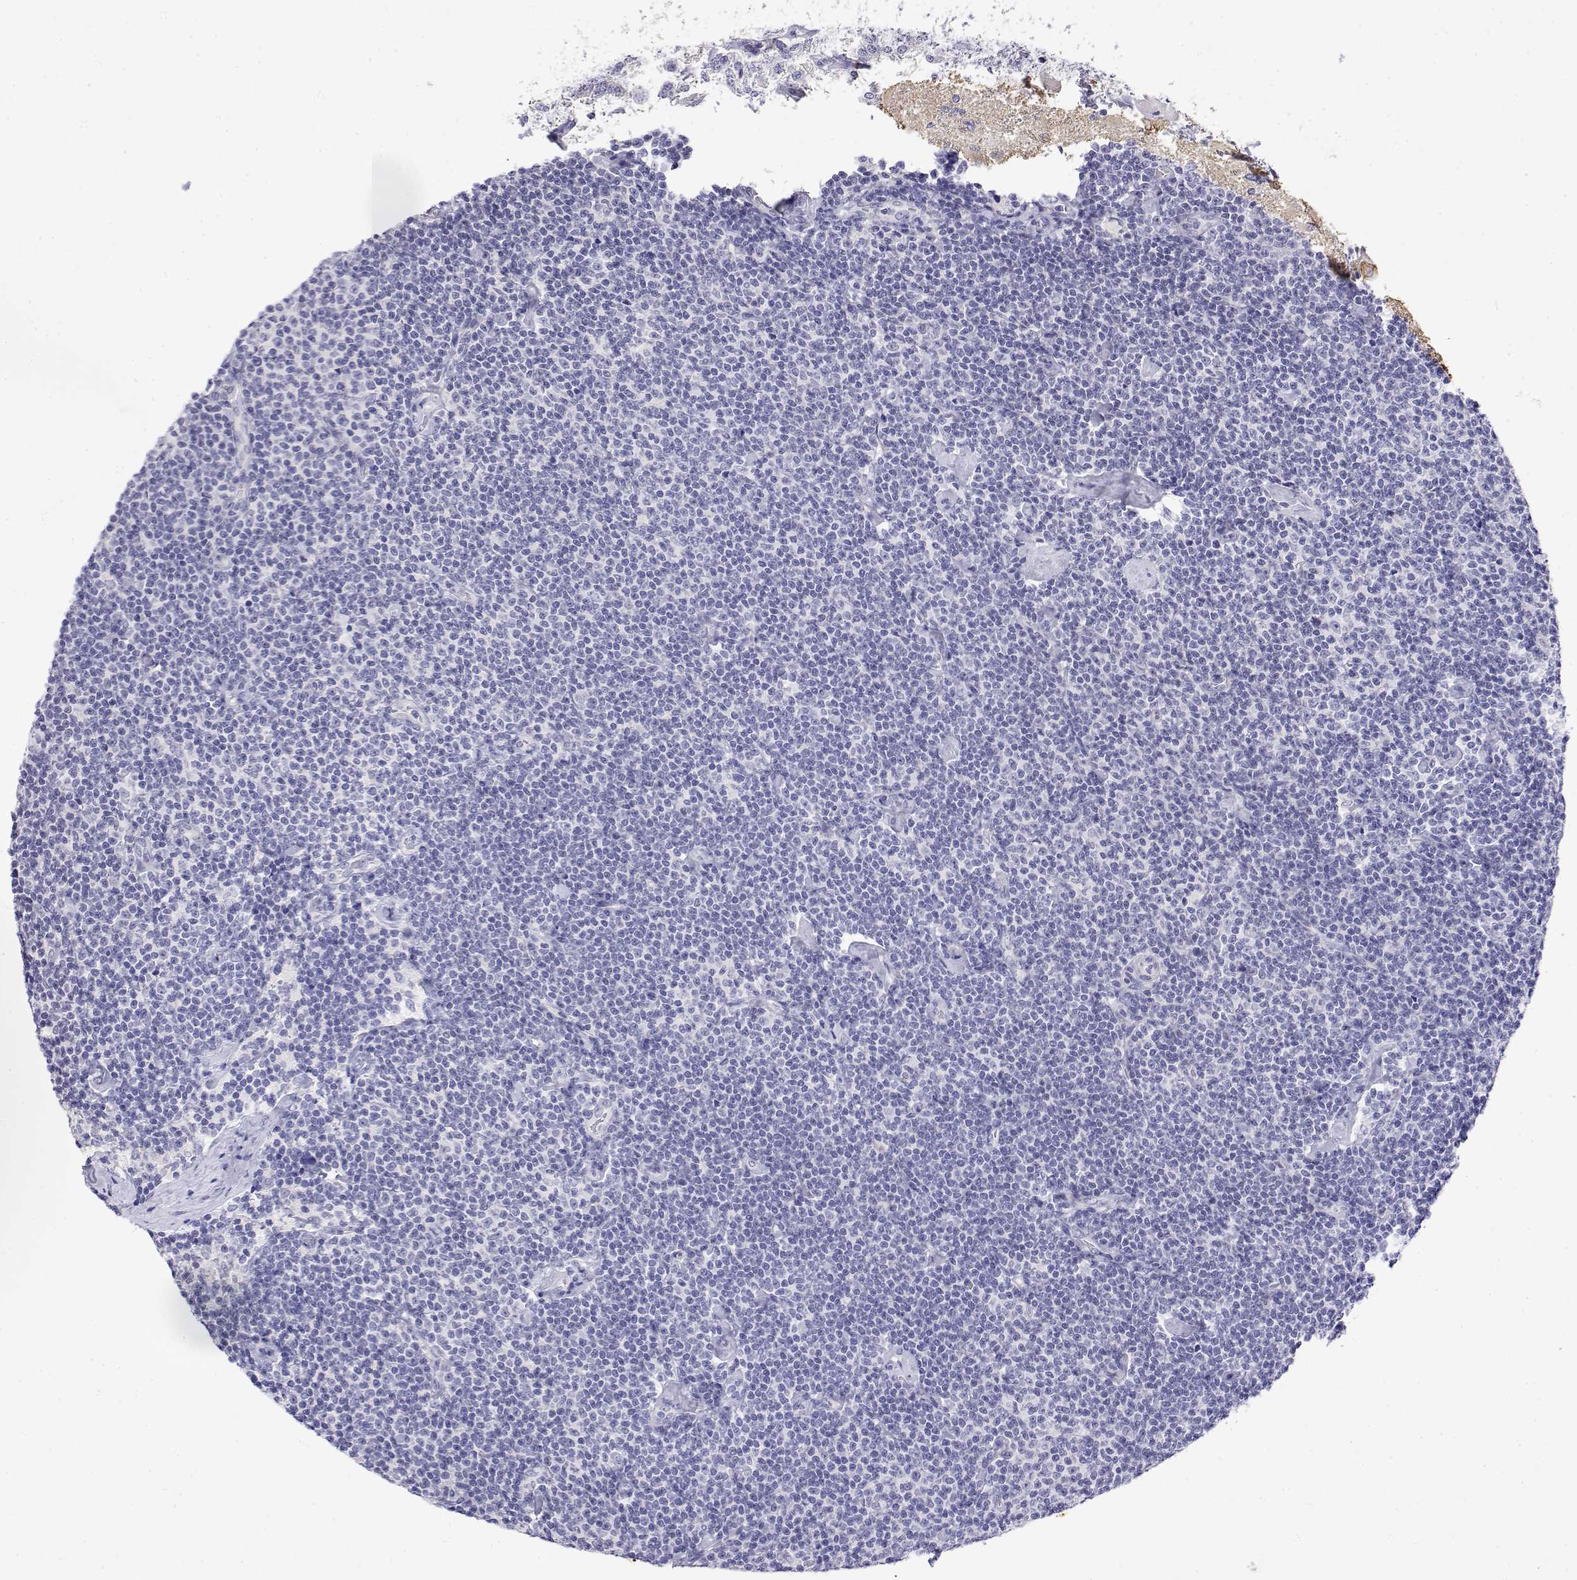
{"staining": {"intensity": "negative", "quantity": "none", "location": "none"}, "tissue": "lymphoma", "cell_type": "Tumor cells", "image_type": "cancer", "snomed": [{"axis": "morphology", "description": "Malignant lymphoma, non-Hodgkin's type, Low grade"}, {"axis": "topography", "description": "Lymph node"}], "caption": "Immunohistochemical staining of malignant lymphoma, non-Hodgkin's type (low-grade) shows no significant staining in tumor cells.", "gene": "LY6D", "patient": {"sex": "male", "age": 81}}